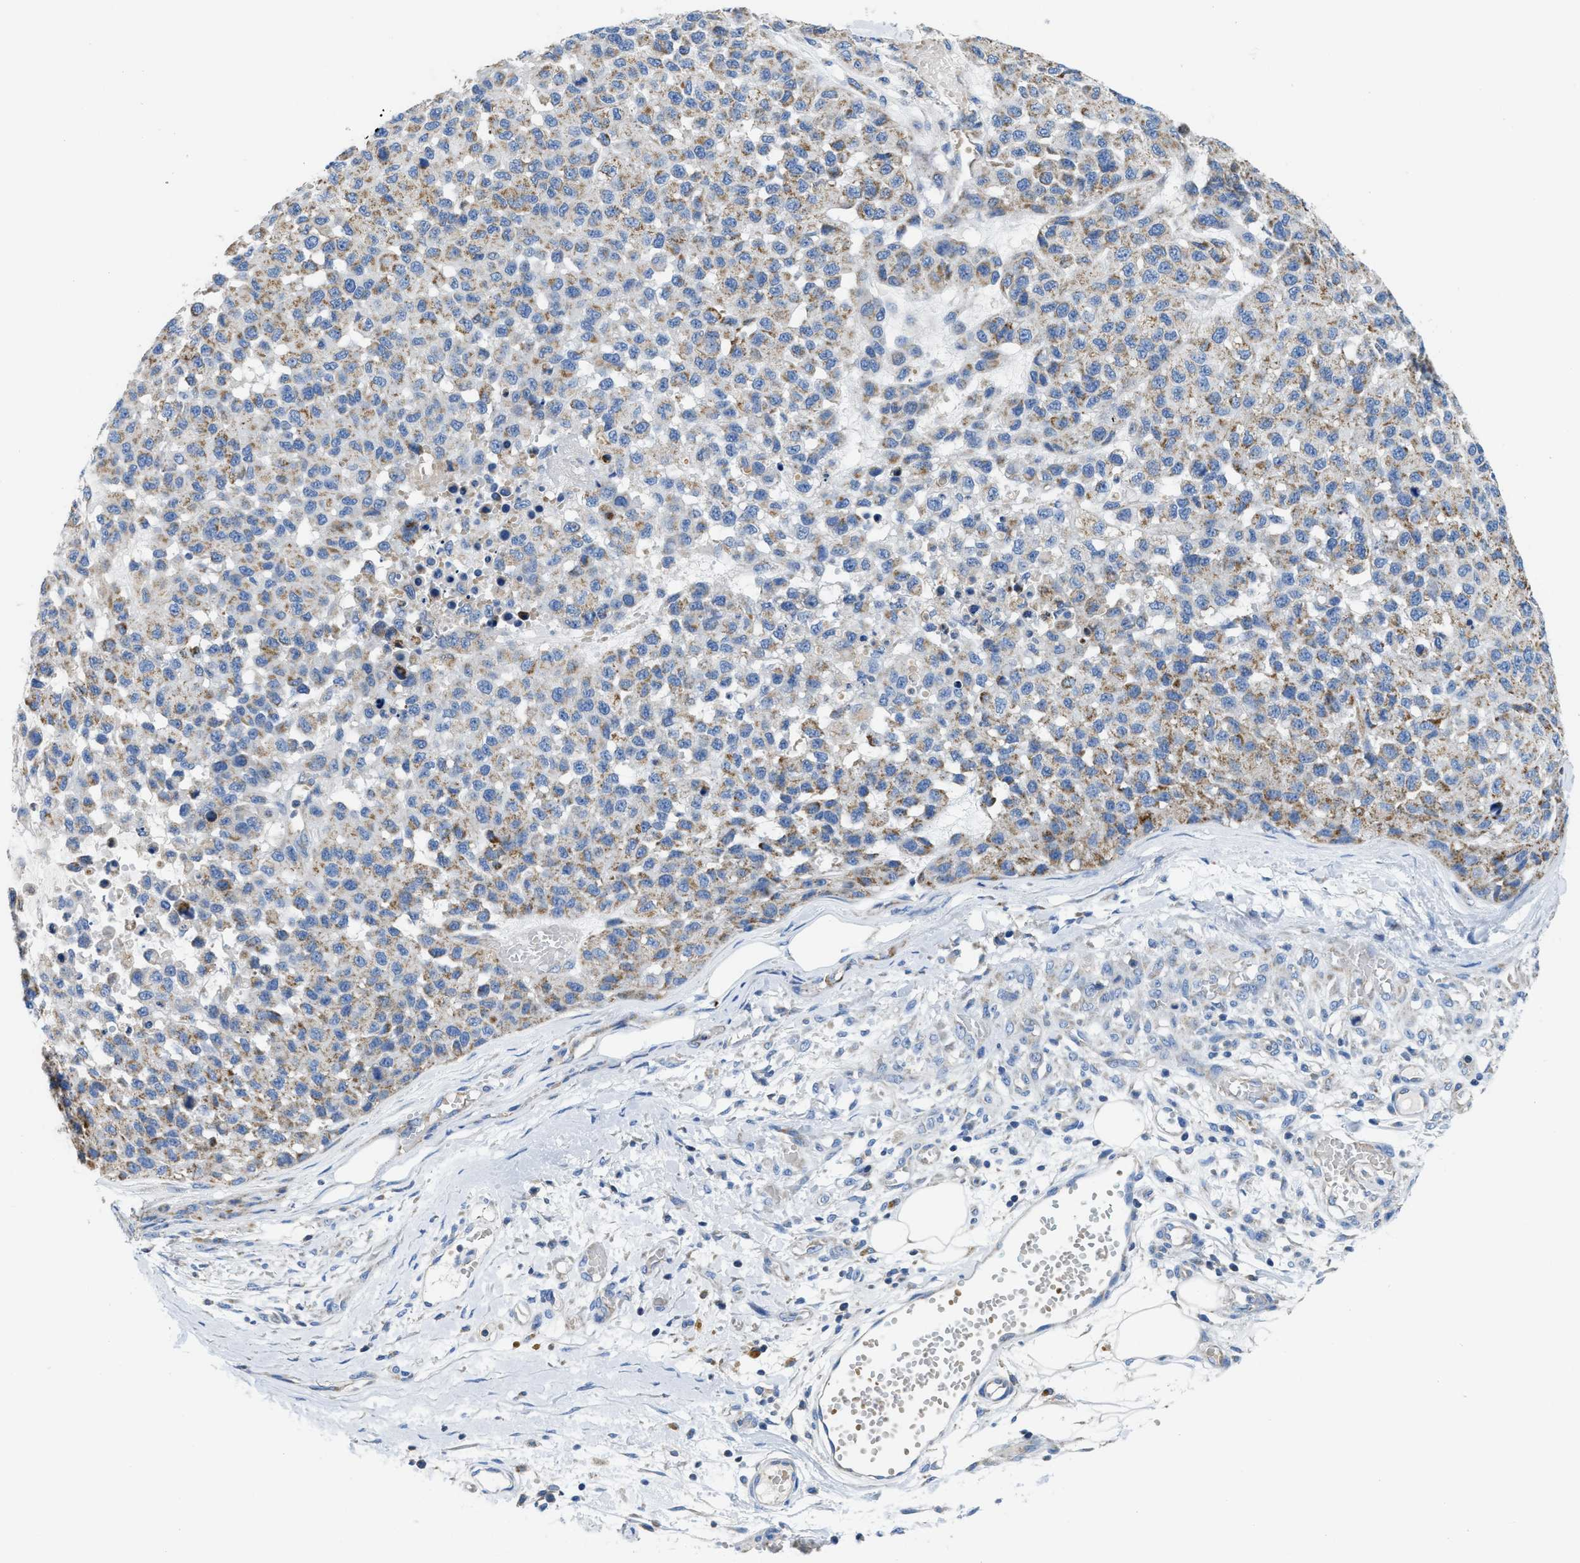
{"staining": {"intensity": "weak", "quantity": ">75%", "location": "cytoplasmic/membranous"}, "tissue": "melanoma", "cell_type": "Tumor cells", "image_type": "cancer", "snomed": [{"axis": "morphology", "description": "Malignant melanoma, NOS"}, {"axis": "topography", "description": "Skin"}], "caption": "Melanoma tissue demonstrates weak cytoplasmic/membranous staining in approximately >75% of tumor cells", "gene": "SLC25A13", "patient": {"sex": "male", "age": 62}}